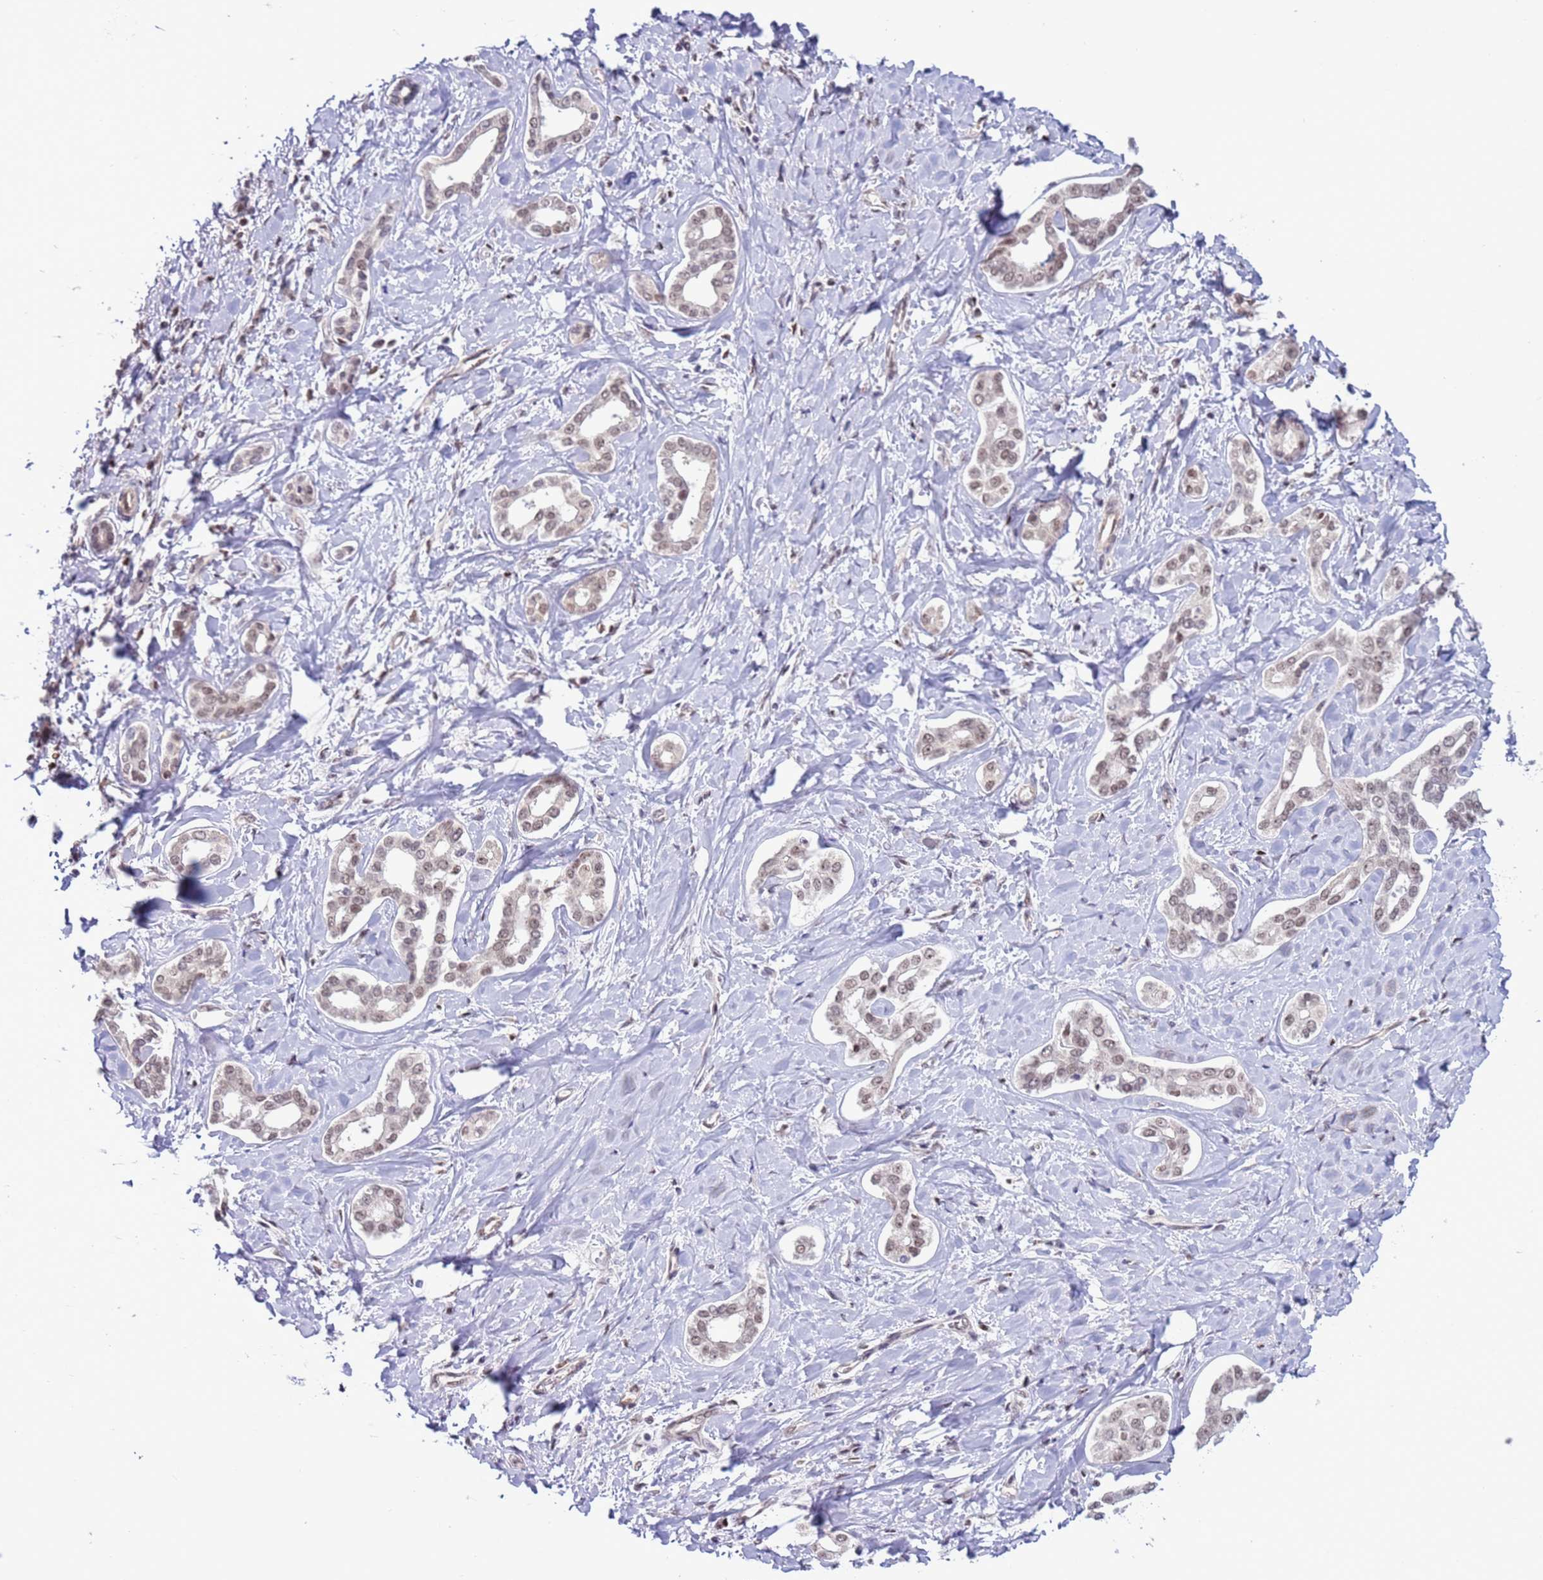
{"staining": {"intensity": "moderate", "quantity": ">75%", "location": "nuclear"}, "tissue": "liver cancer", "cell_type": "Tumor cells", "image_type": "cancer", "snomed": [{"axis": "morphology", "description": "Cholangiocarcinoma"}, {"axis": "topography", "description": "Liver"}], "caption": "The photomicrograph displays a brown stain indicating the presence of a protein in the nuclear of tumor cells in cholangiocarcinoma (liver).", "gene": "PRPF6", "patient": {"sex": "female", "age": 77}}